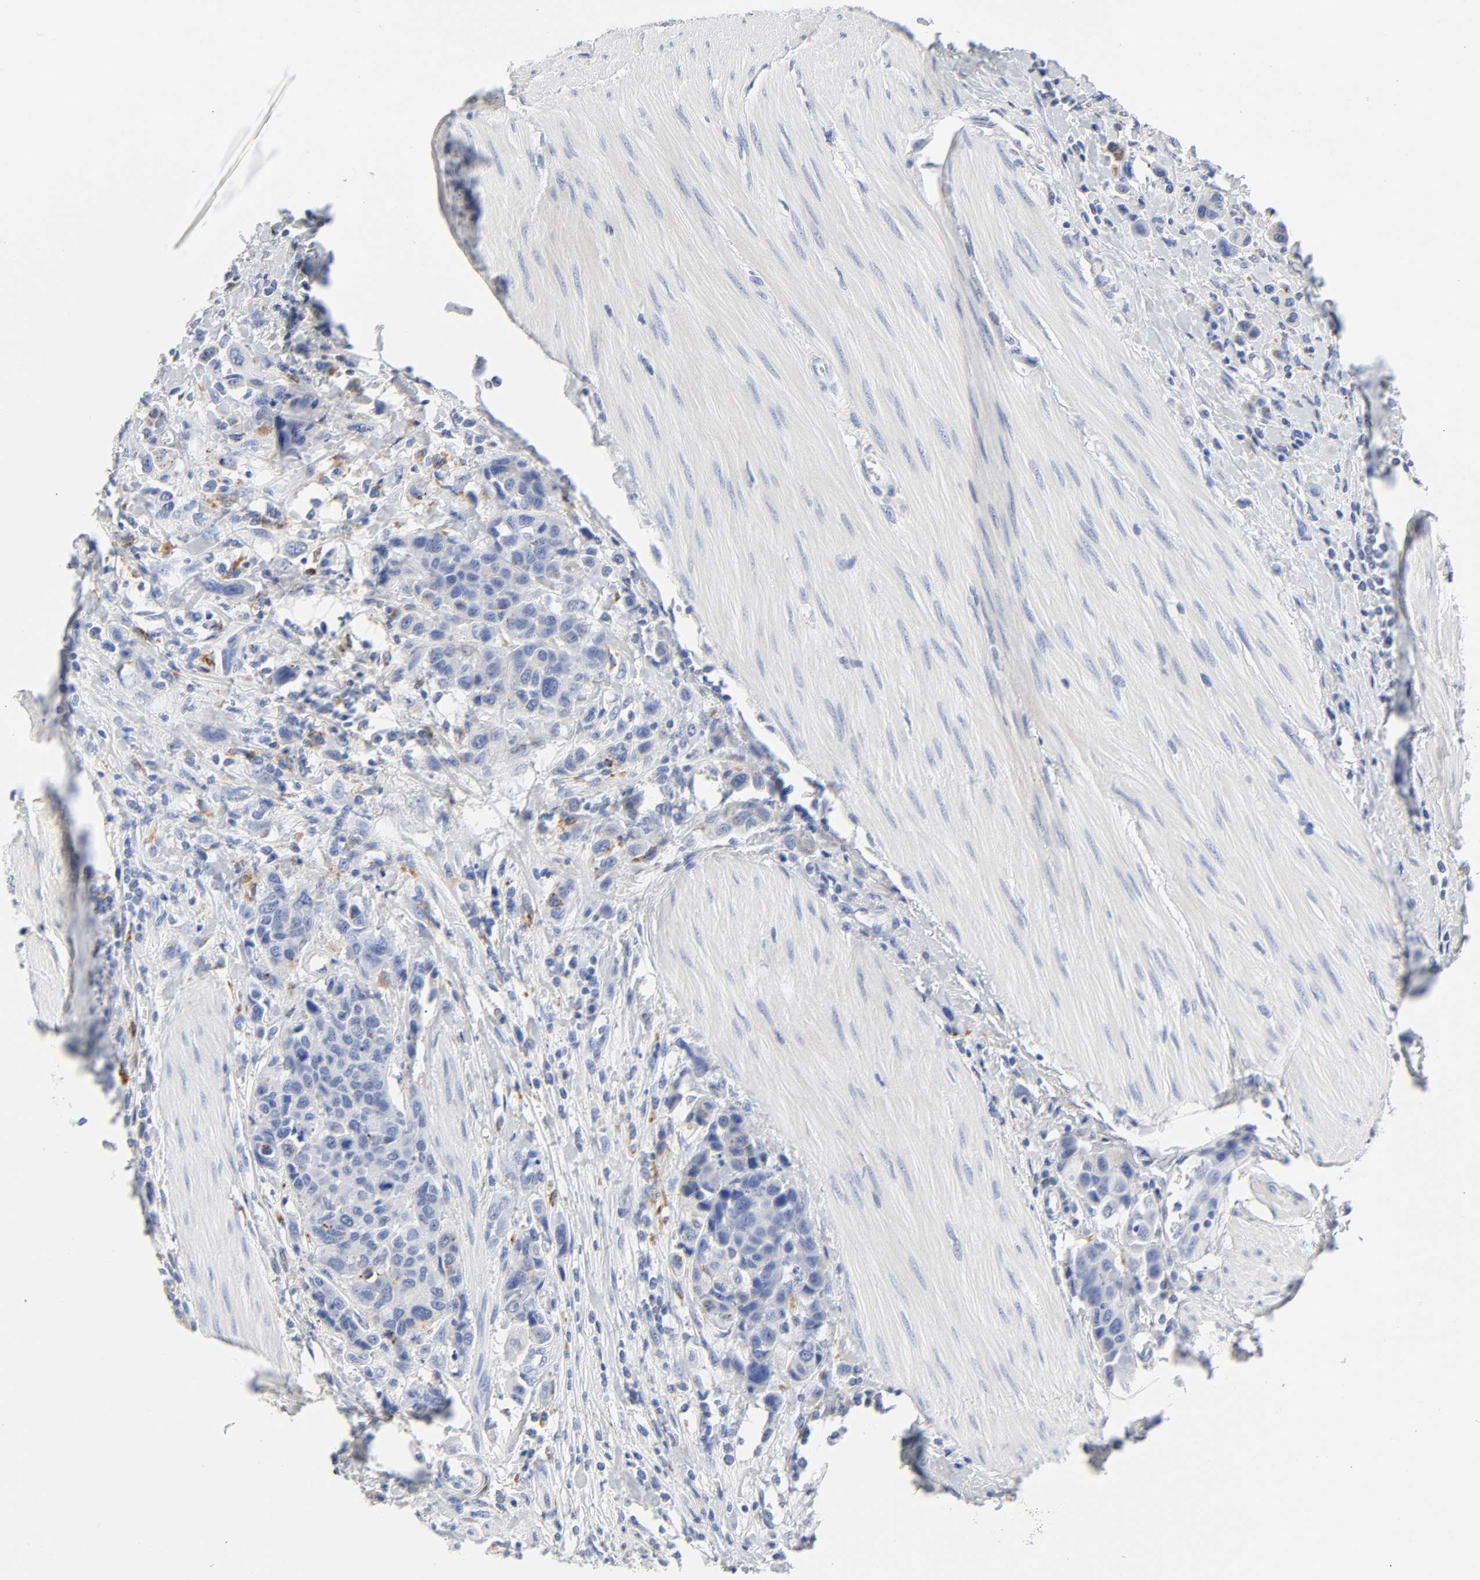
{"staining": {"intensity": "negative", "quantity": "none", "location": "none"}, "tissue": "urothelial cancer", "cell_type": "Tumor cells", "image_type": "cancer", "snomed": [{"axis": "morphology", "description": "Urothelial carcinoma, High grade"}, {"axis": "topography", "description": "Urinary bladder"}], "caption": "Immunohistochemistry (IHC) of human high-grade urothelial carcinoma shows no staining in tumor cells.", "gene": "PLP1", "patient": {"sex": "male", "age": 50}}